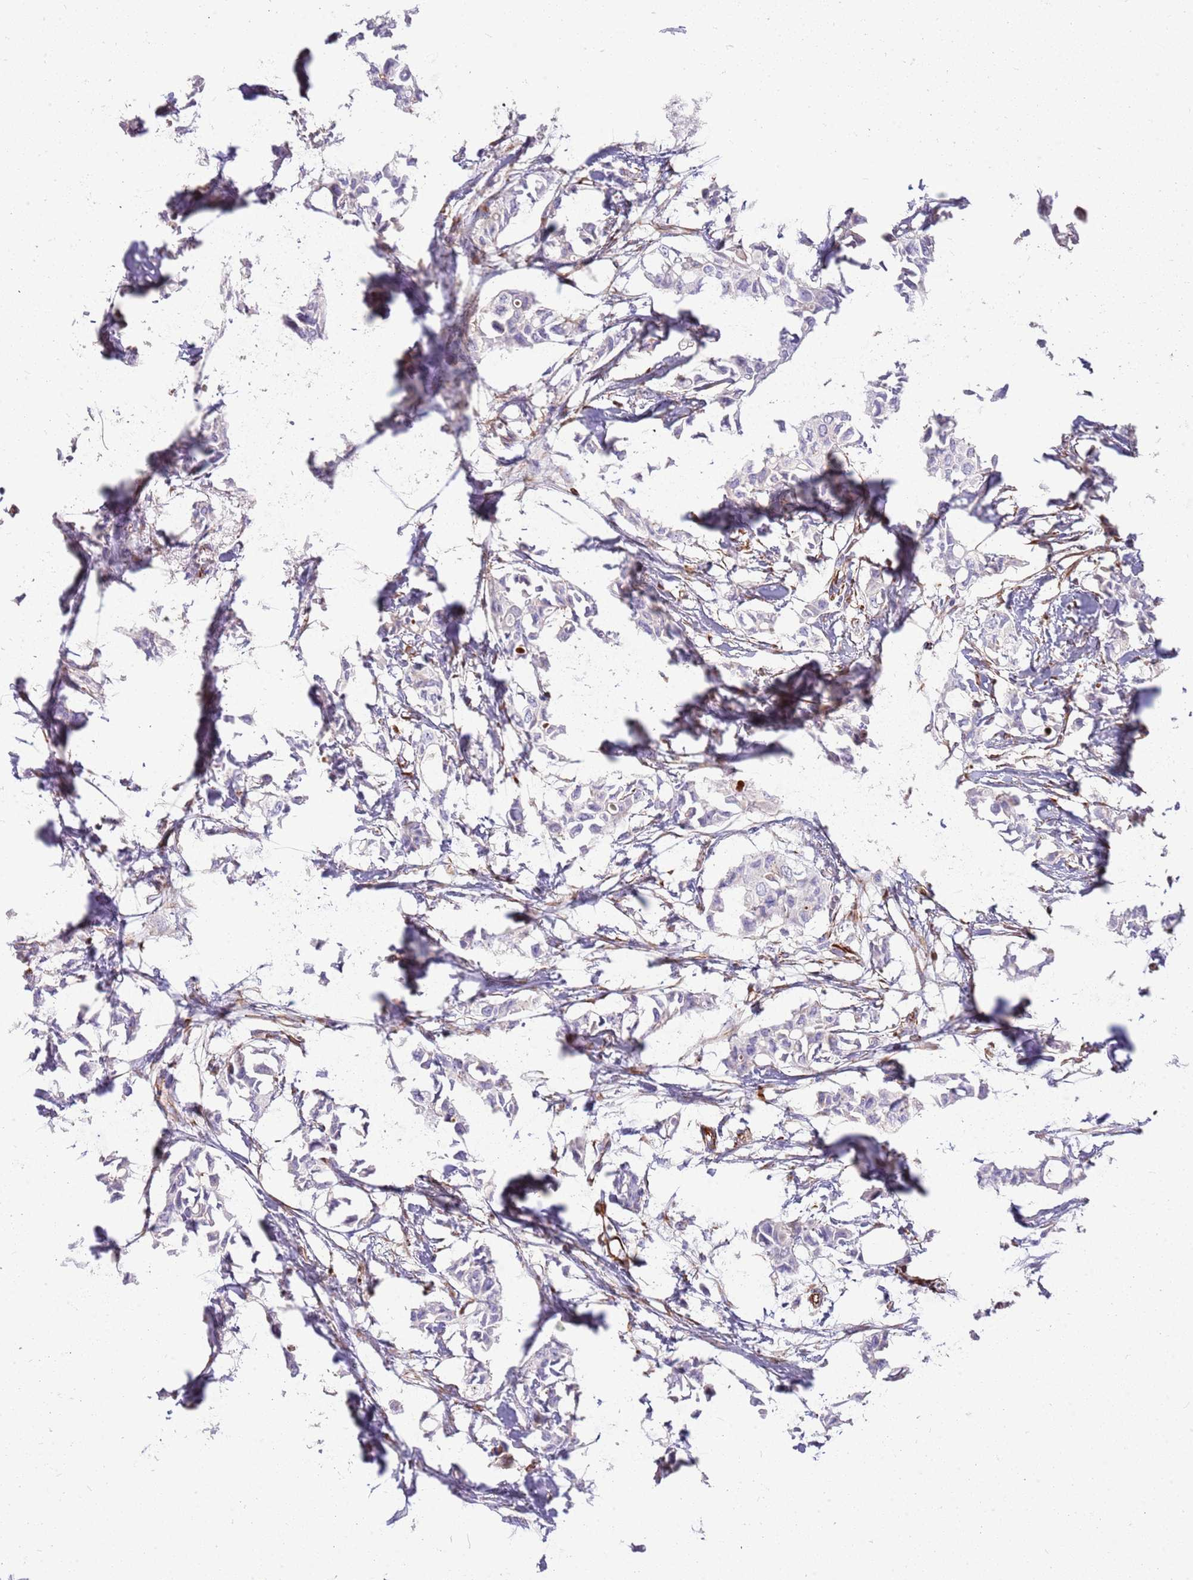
{"staining": {"intensity": "negative", "quantity": "none", "location": "none"}, "tissue": "breast cancer", "cell_type": "Tumor cells", "image_type": "cancer", "snomed": [{"axis": "morphology", "description": "Duct carcinoma"}, {"axis": "topography", "description": "Breast"}], "caption": "Human breast cancer (infiltrating ductal carcinoma) stained for a protein using immunohistochemistry displays no expression in tumor cells.", "gene": "ZDHHC1", "patient": {"sex": "female", "age": 41}}